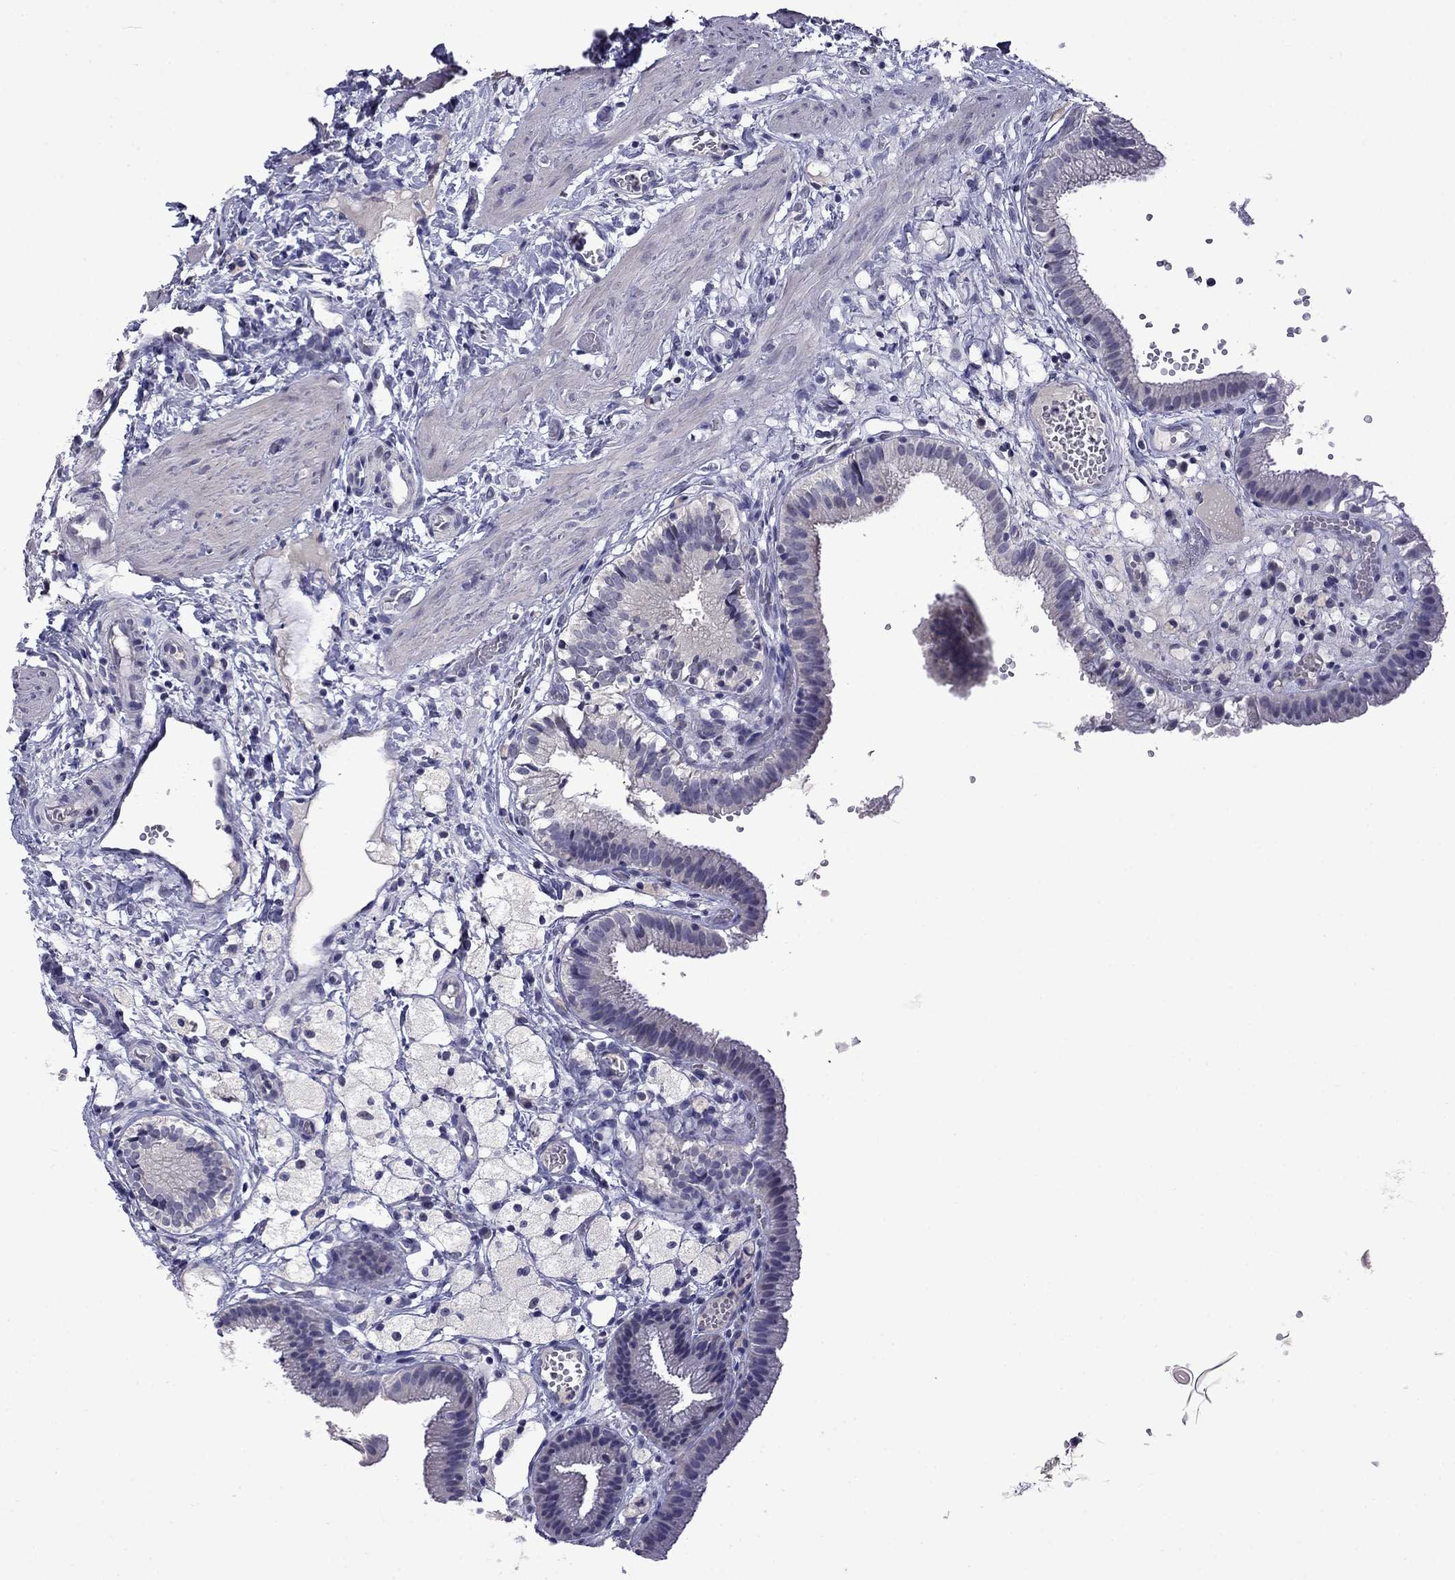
{"staining": {"intensity": "negative", "quantity": "none", "location": "none"}, "tissue": "gallbladder", "cell_type": "Glandular cells", "image_type": "normal", "snomed": [{"axis": "morphology", "description": "Normal tissue, NOS"}, {"axis": "topography", "description": "Gallbladder"}], "caption": "This is an IHC histopathology image of unremarkable human gallbladder. There is no expression in glandular cells.", "gene": "STAR", "patient": {"sex": "female", "age": 24}}